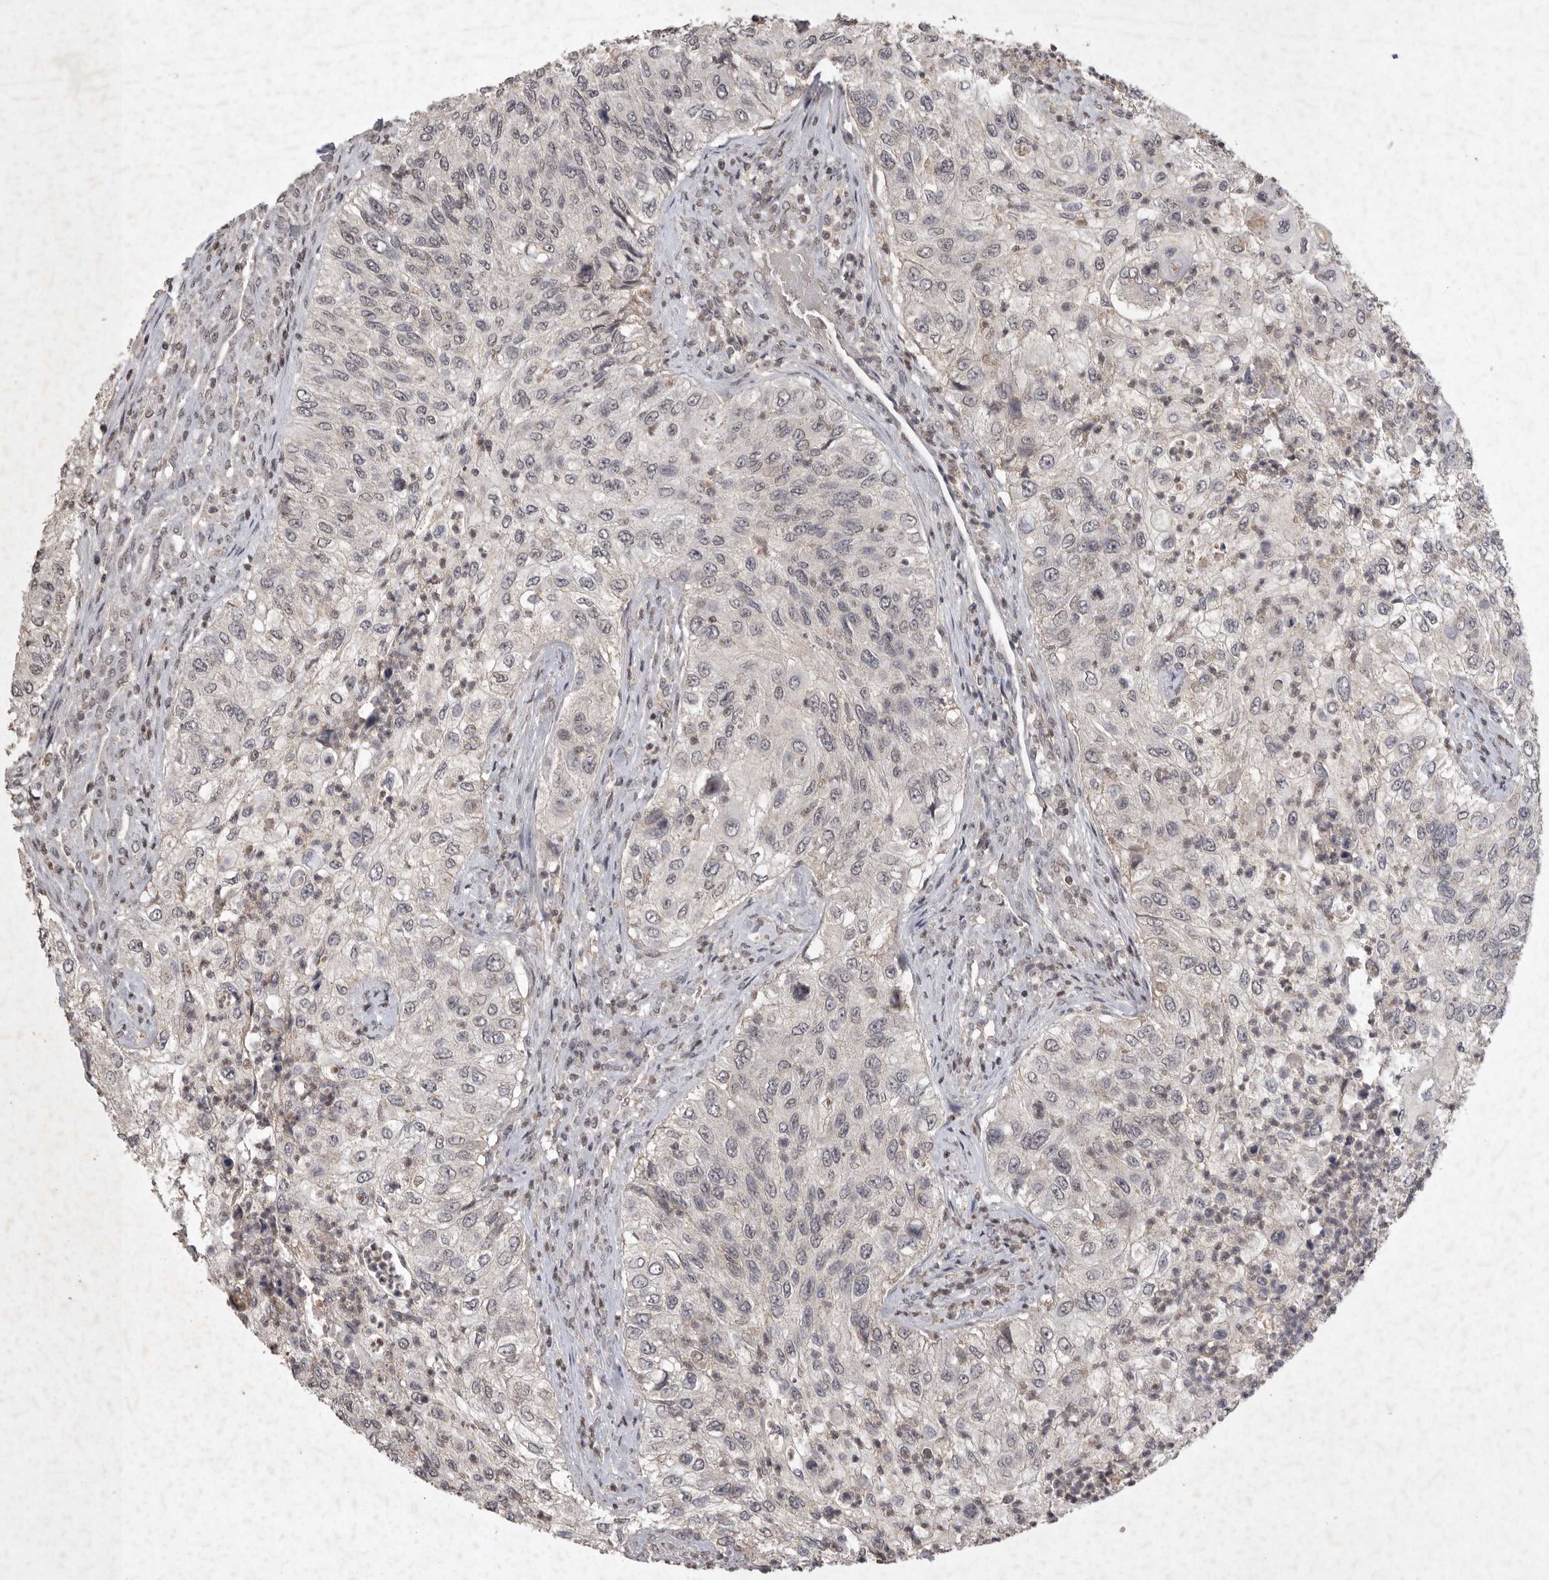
{"staining": {"intensity": "negative", "quantity": "none", "location": "none"}, "tissue": "urothelial cancer", "cell_type": "Tumor cells", "image_type": "cancer", "snomed": [{"axis": "morphology", "description": "Urothelial carcinoma, High grade"}, {"axis": "topography", "description": "Urinary bladder"}], "caption": "Immunohistochemistry (IHC) of human urothelial cancer exhibits no positivity in tumor cells.", "gene": "APLNR", "patient": {"sex": "female", "age": 60}}